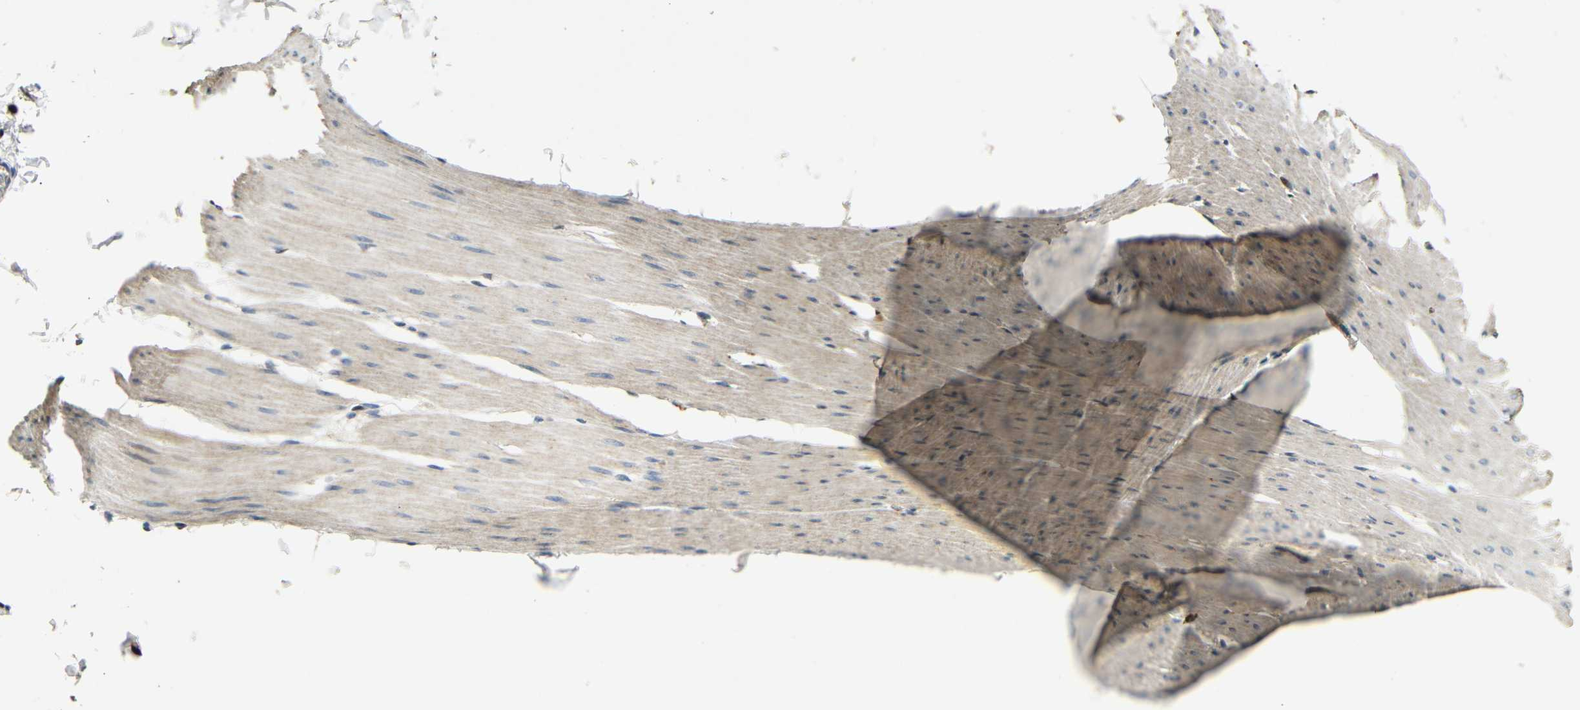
{"staining": {"intensity": "weak", "quantity": "25%-75%", "location": "cytoplasmic/membranous"}, "tissue": "smooth muscle", "cell_type": "Smooth muscle cells", "image_type": "normal", "snomed": [{"axis": "morphology", "description": "Normal tissue, NOS"}, {"axis": "topography", "description": "Smooth muscle"}, {"axis": "topography", "description": "Colon"}], "caption": "Protein analysis of unremarkable smooth muscle shows weak cytoplasmic/membranous positivity in approximately 25%-75% of smooth muscle cells.", "gene": "KAZALD1", "patient": {"sex": "male", "age": 67}}